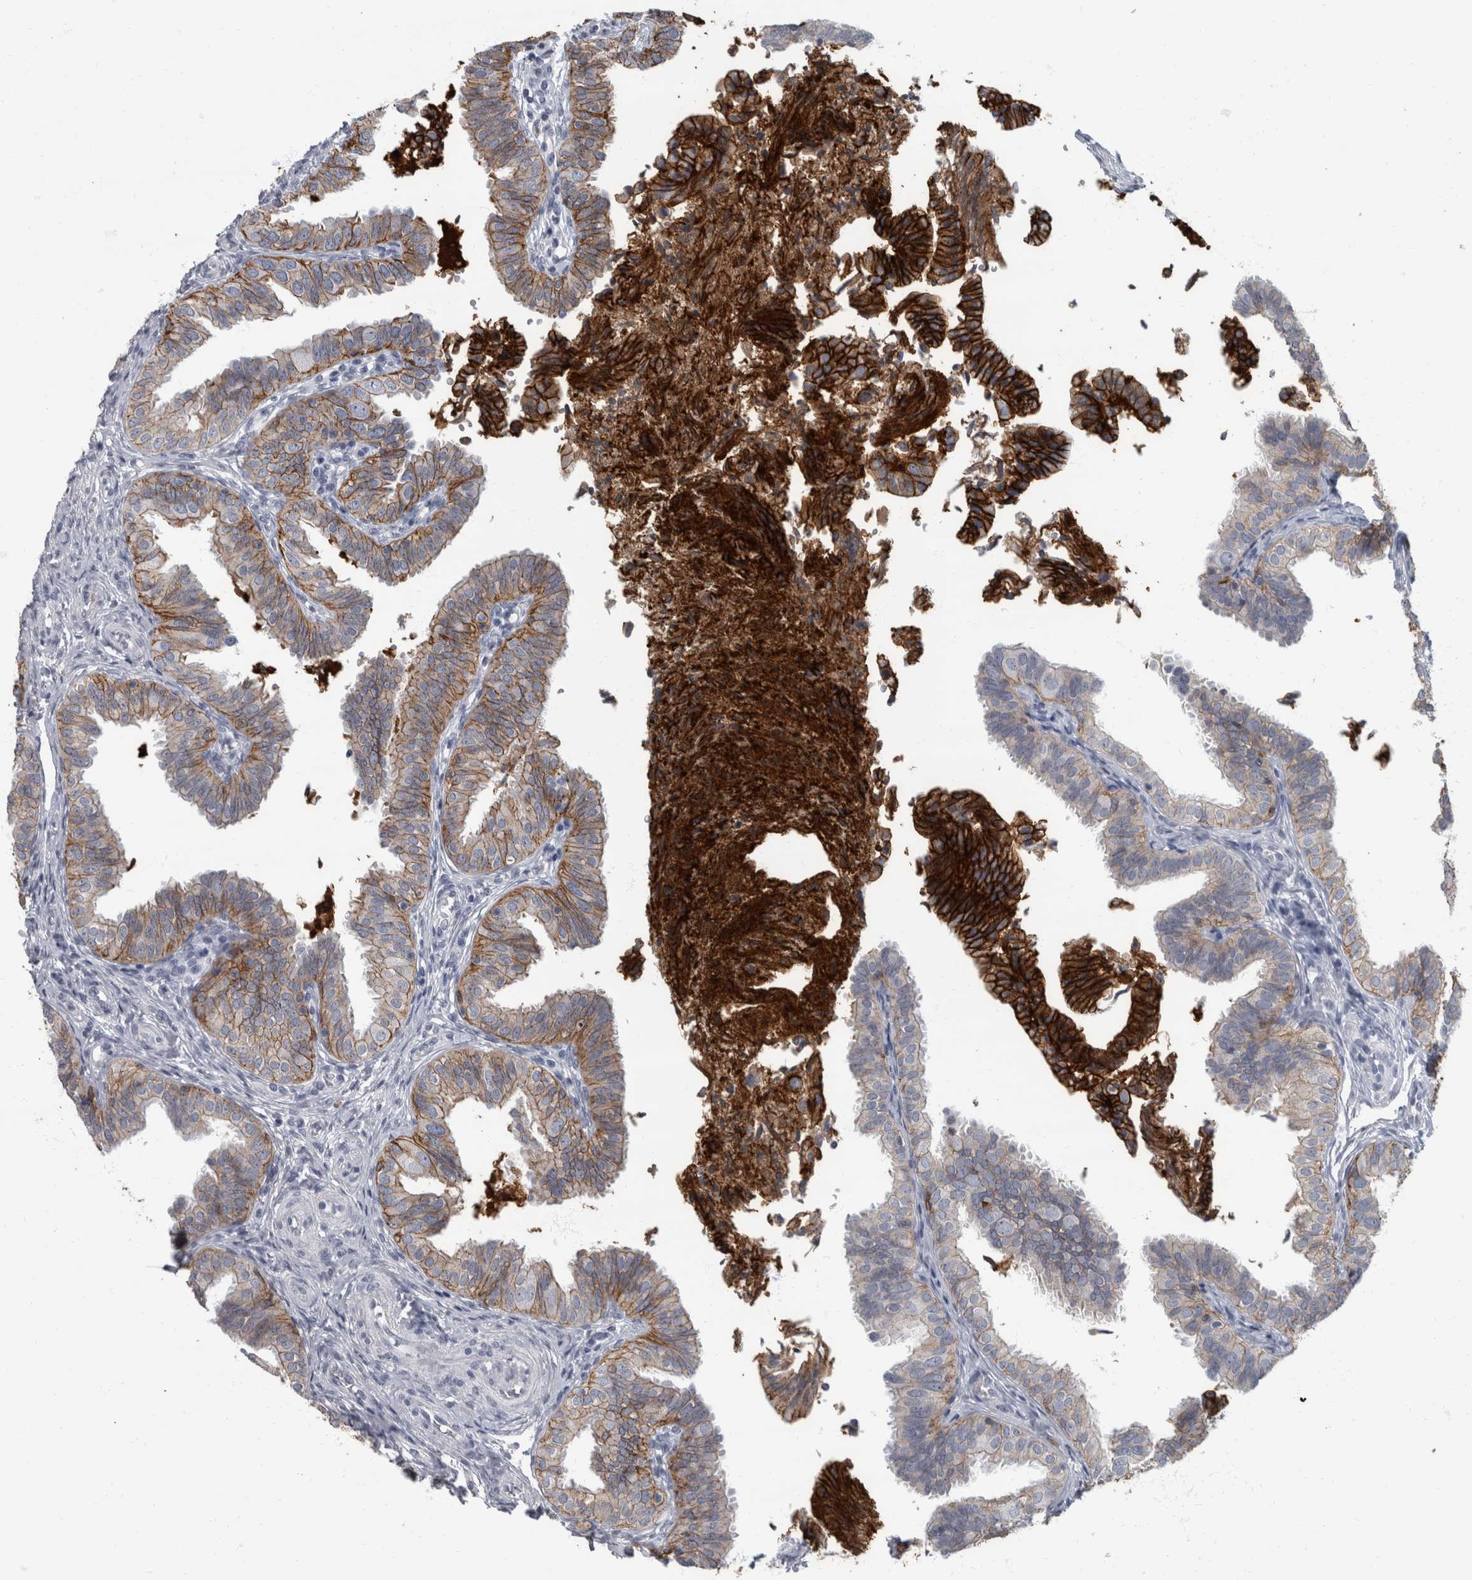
{"staining": {"intensity": "moderate", "quantity": ">75%", "location": "cytoplasmic/membranous"}, "tissue": "fallopian tube", "cell_type": "Glandular cells", "image_type": "normal", "snomed": [{"axis": "morphology", "description": "Normal tissue, NOS"}, {"axis": "topography", "description": "Fallopian tube"}], "caption": "Protein expression by IHC shows moderate cytoplasmic/membranous positivity in about >75% of glandular cells in normal fallopian tube.", "gene": "DSG2", "patient": {"sex": "female", "age": 35}}